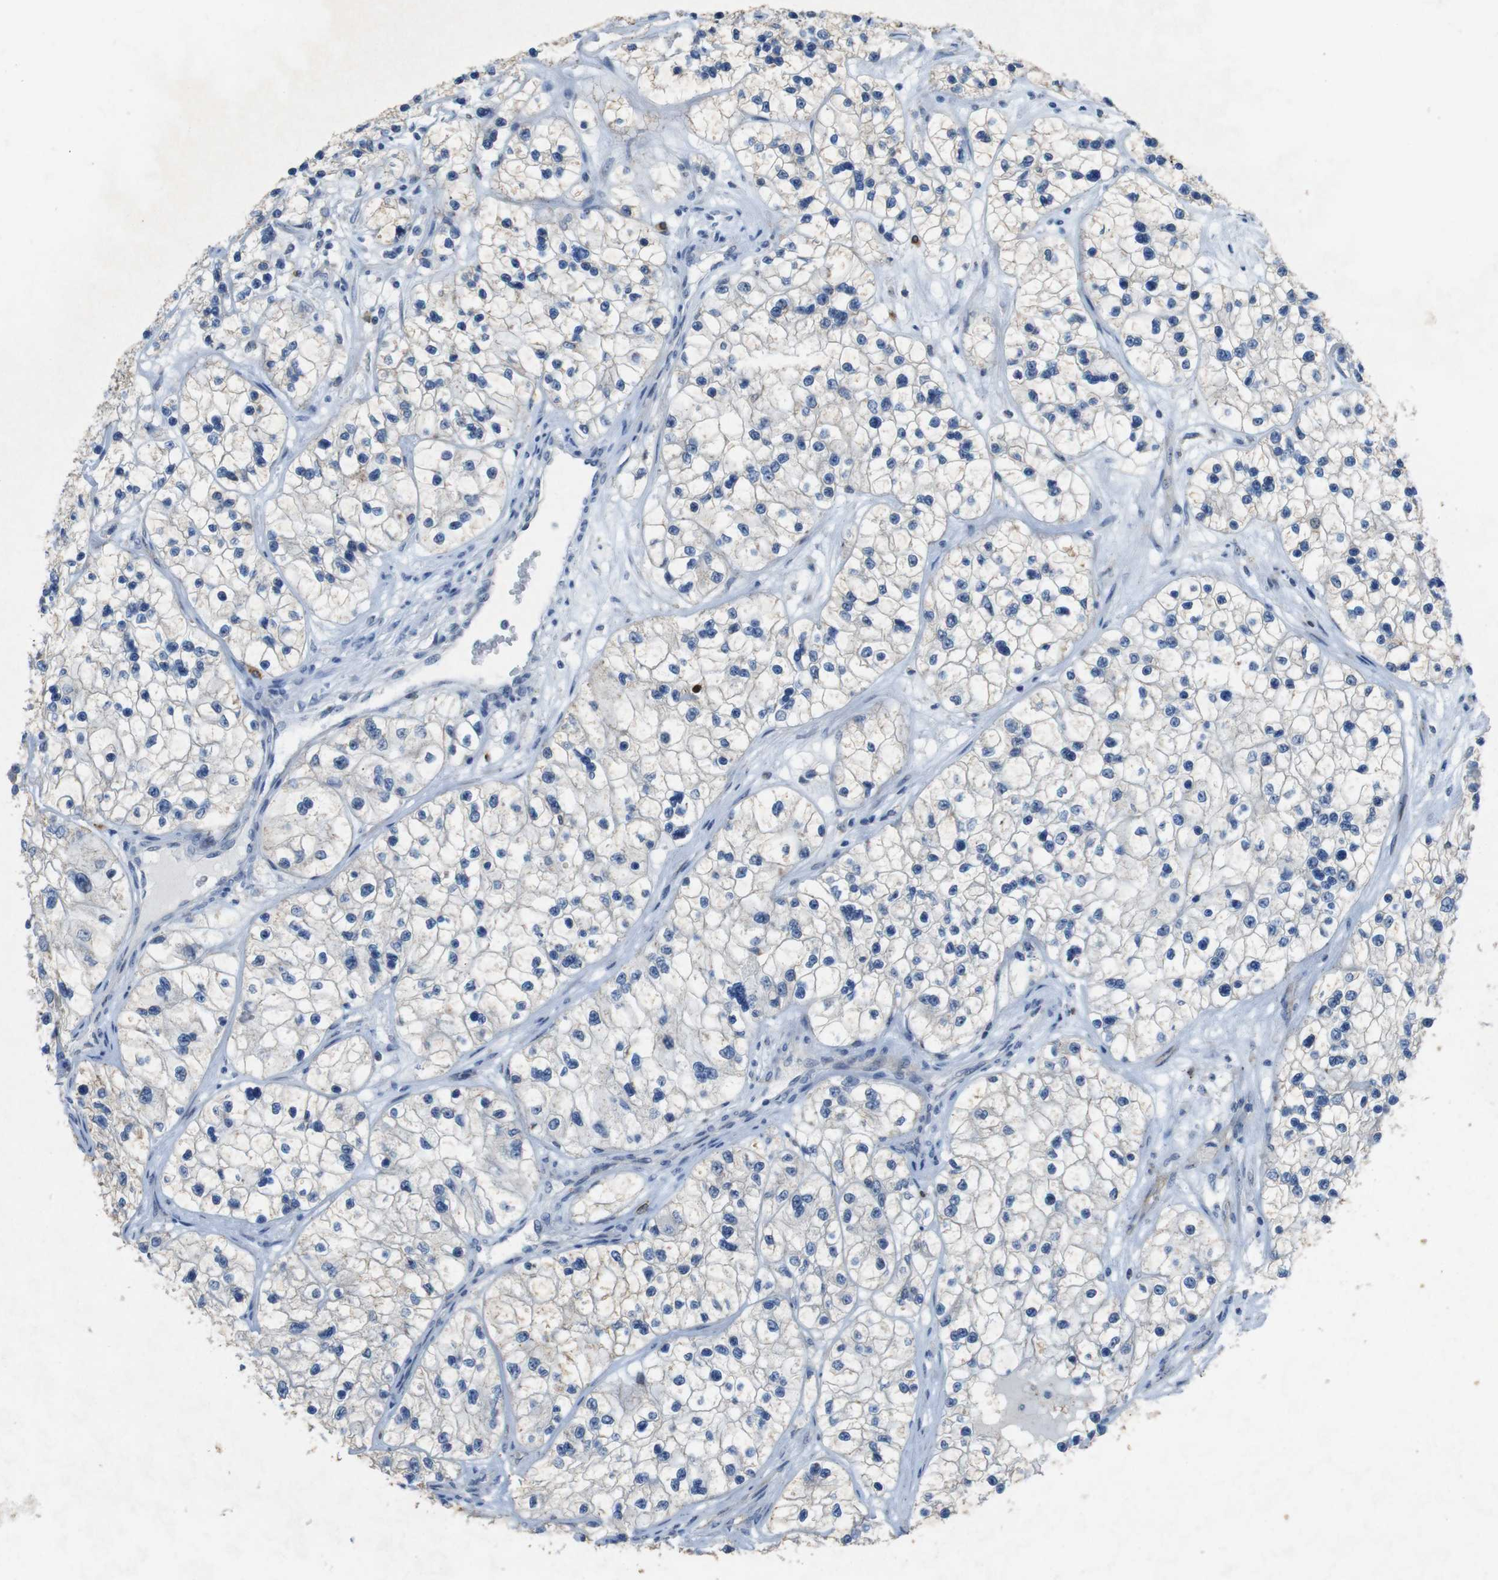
{"staining": {"intensity": "negative", "quantity": "none", "location": "none"}, "tissue": "renal cancer", "cell_type": "Tumor cells", "image_type": "cancer", "snomed": [{"axis": "morphology", "description": "Adenocarcinoma, NOS"}, {"axis": "topography", "description": "Kidney"}], "caption": "DAB (3,3'-diaminobenzidine) immunohistochemical staining of adenocarcinoma (renal) shows no significant staining in tumor cells.", "gene": "TJP3", "patient": {"sex": "female", "age": 57}}